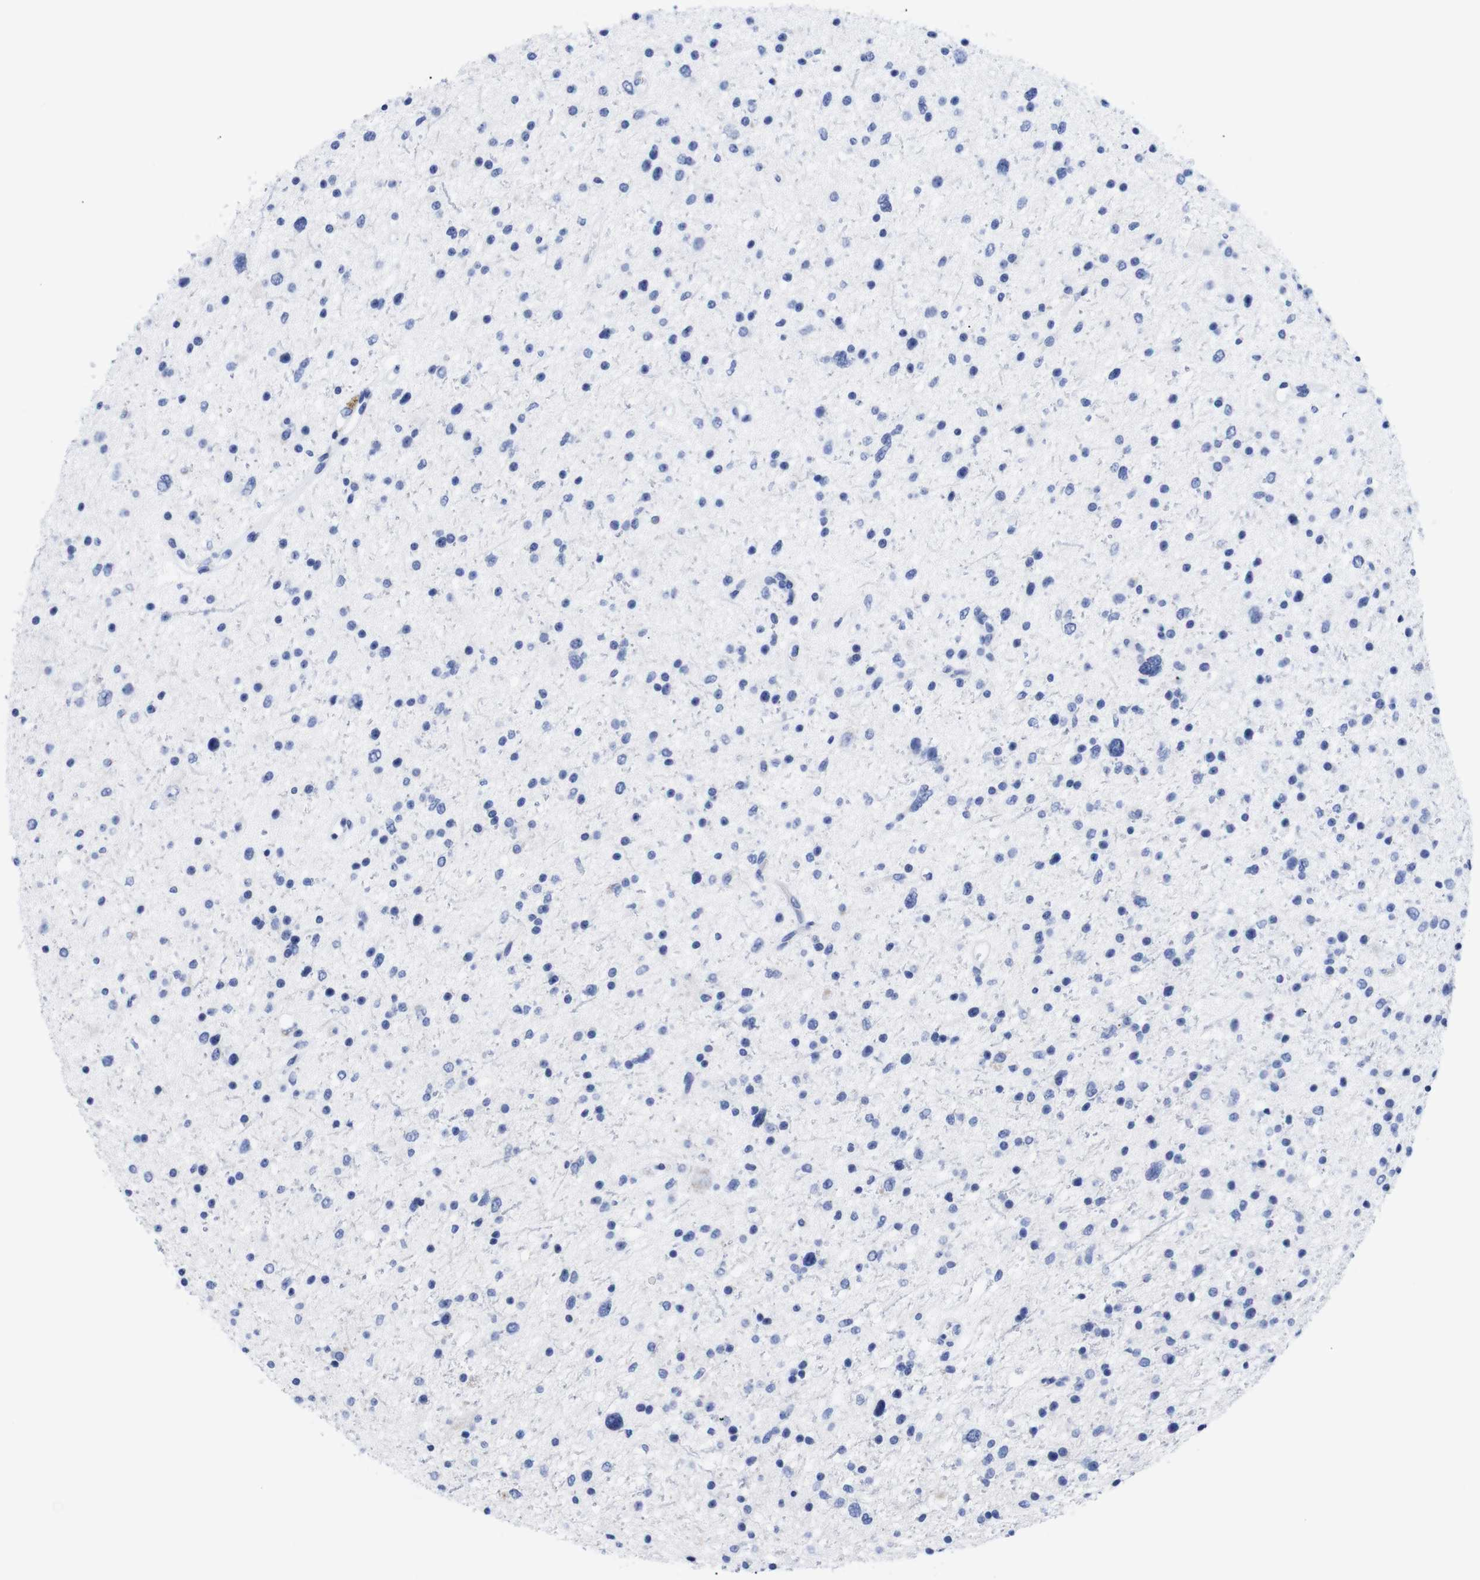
{"staining": {"intensity": "negative", "quantity": "none", "location": "none"}, "tissue": "glioma", "cell_type": "Tumor cells", "image_type": "cancer", "snomed": [{"axis": "morphology", "description": "Glioma, malignant, Low grade"}, {"axis": "topography", "description": "Brain"}], "caption": "Immunohistochemistry histopathology image of neoplastic tissue: glioma stained with DAB (3,3'-diaminobenzidine) shows no significant protein expression in tumor cells.", "gene": "LRRC55", "patient": {"sex": "female", "age": 37}}